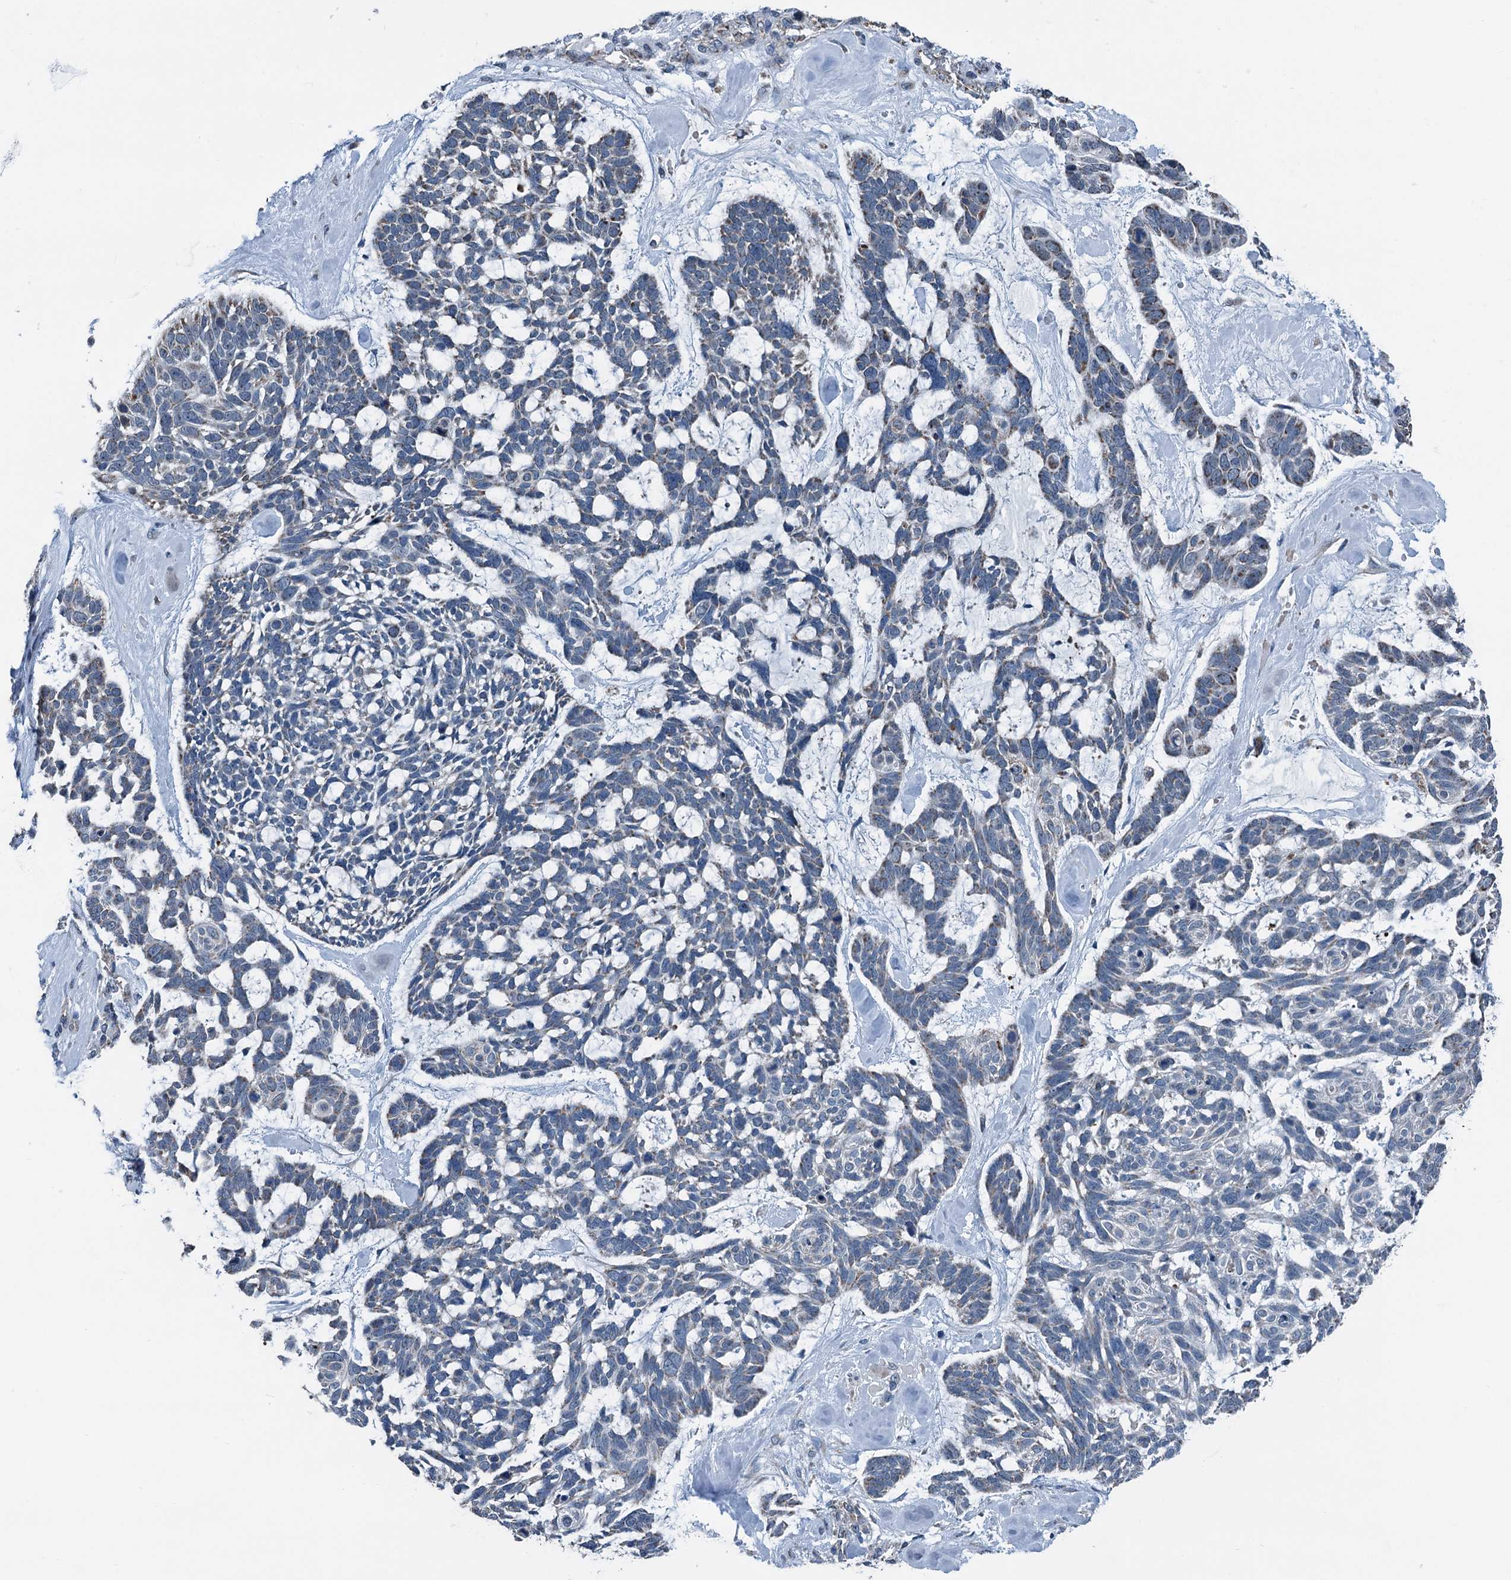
{"staining": {"intensity": "negative", "quantity": "none", "location": "none"}, "tissue": "skin cancer", "cell_type": "Tumor cells", "image_type": "cancer", "snomed": [{"axis": "morphology", "description": "Basal cell carcinoma"}, {"axis": "topography", "description": "Skin"}], "caption": "Human skin cancer (basal cell carcinoma) stained for a protein using IHC shows no positivity in tumor cells.", "gene": "TRPT1", "patient": {"sex": "male", "age": 88}}